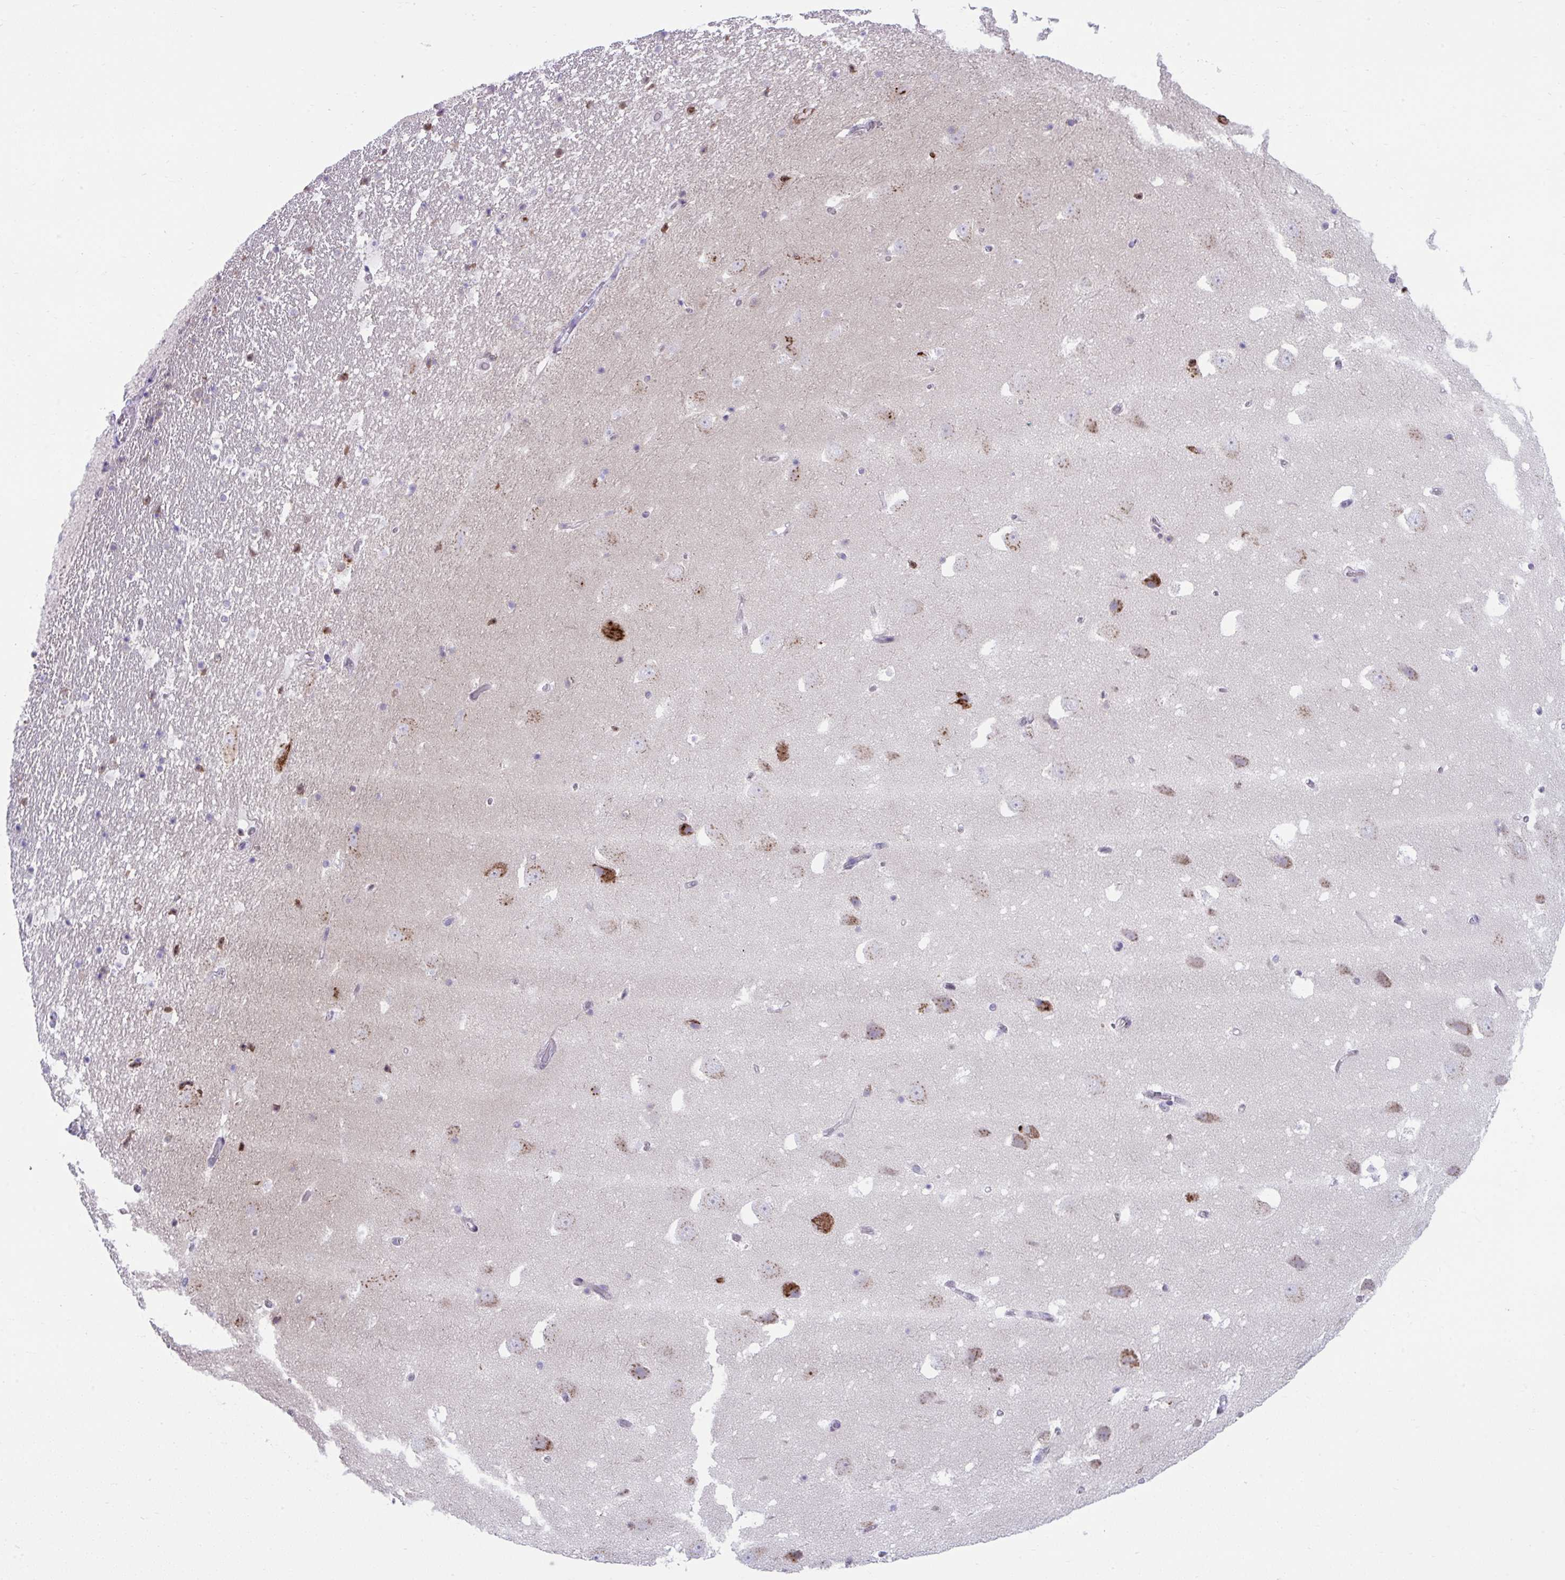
{"staining": {"intensity": "moderate", "quantity": "<25%", "location": "cytoplasmic/membranous"}, "tissue": "hippocampus", "cell_type": "Glial cells", "image_type": "normal", "snomed": [{"axis": "morphology", "description": "Normal tissue, NOS"}, {"axis": "topography", "description": "Hippocampus"}], "caption": "Brown immunohistochemical staining in unremarkable hippocampus demonstrates moderate cytoplasmic/membranous positivity in approximately <25% of glial cells.", "gene": "SLC35C2", "patient": {"sex": "female", "age": 42}}